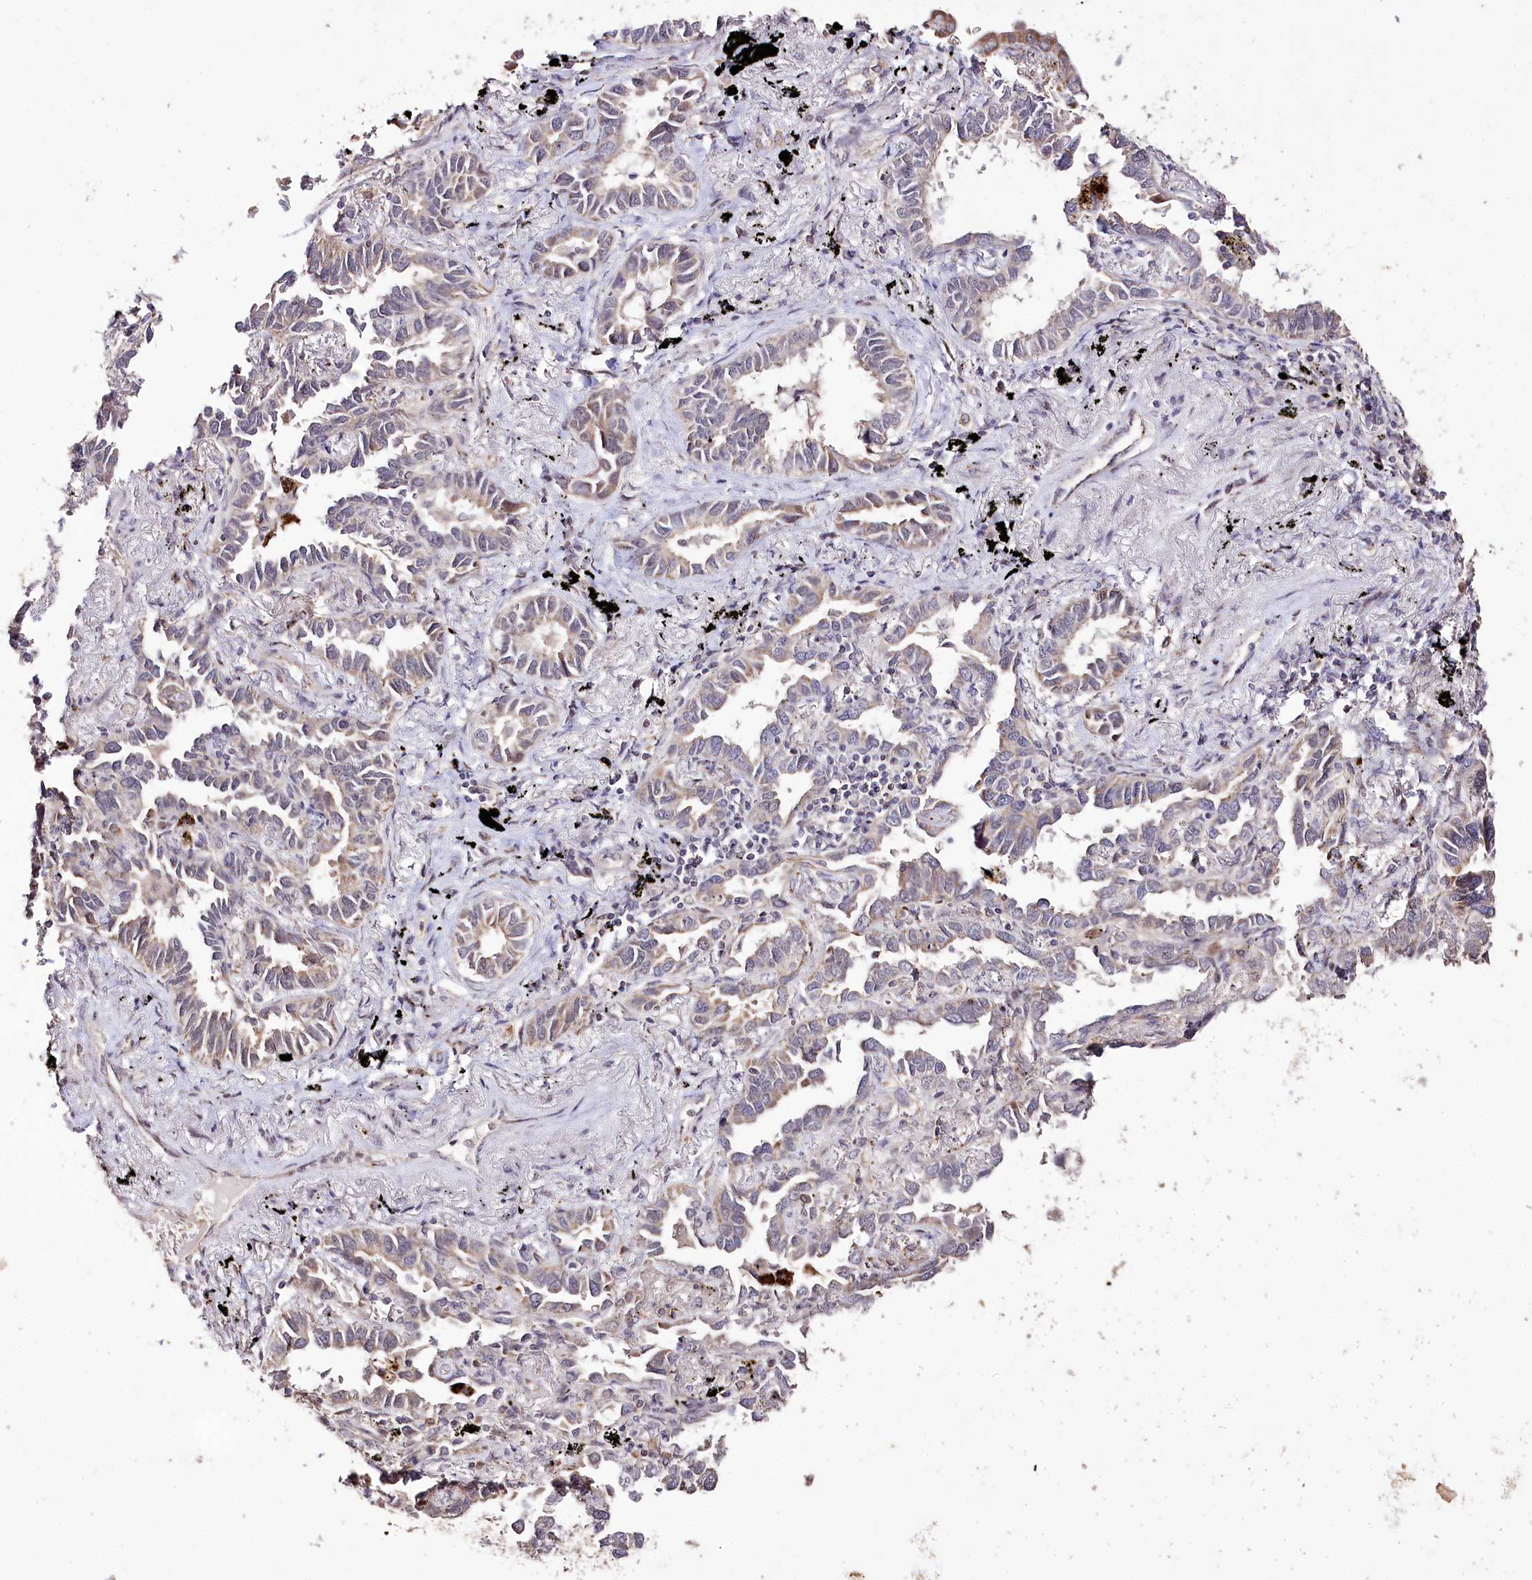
{"staining": {"intensity": "weak", "quantity": "25%-75%", "location": "cytoplasmic/membranous"}, "tissue": "lung cancer", "cell_type": "Tumor cells", "image_type": "cancer", "snomed": [{"axis": "morphology", "description": "Adenocarcinoma, NOS"}, {"axis": "topography", "description": "Lung"}], "caption": "About 25%-75% of tumor cells in human adenocarcinoma (lung) reveal weak cytoplasmic/membranous protein positivity as visualized by brown immunohistochemical staining.", "gene": "CARD19", "patient": {"sex": "male", "age": 67}}